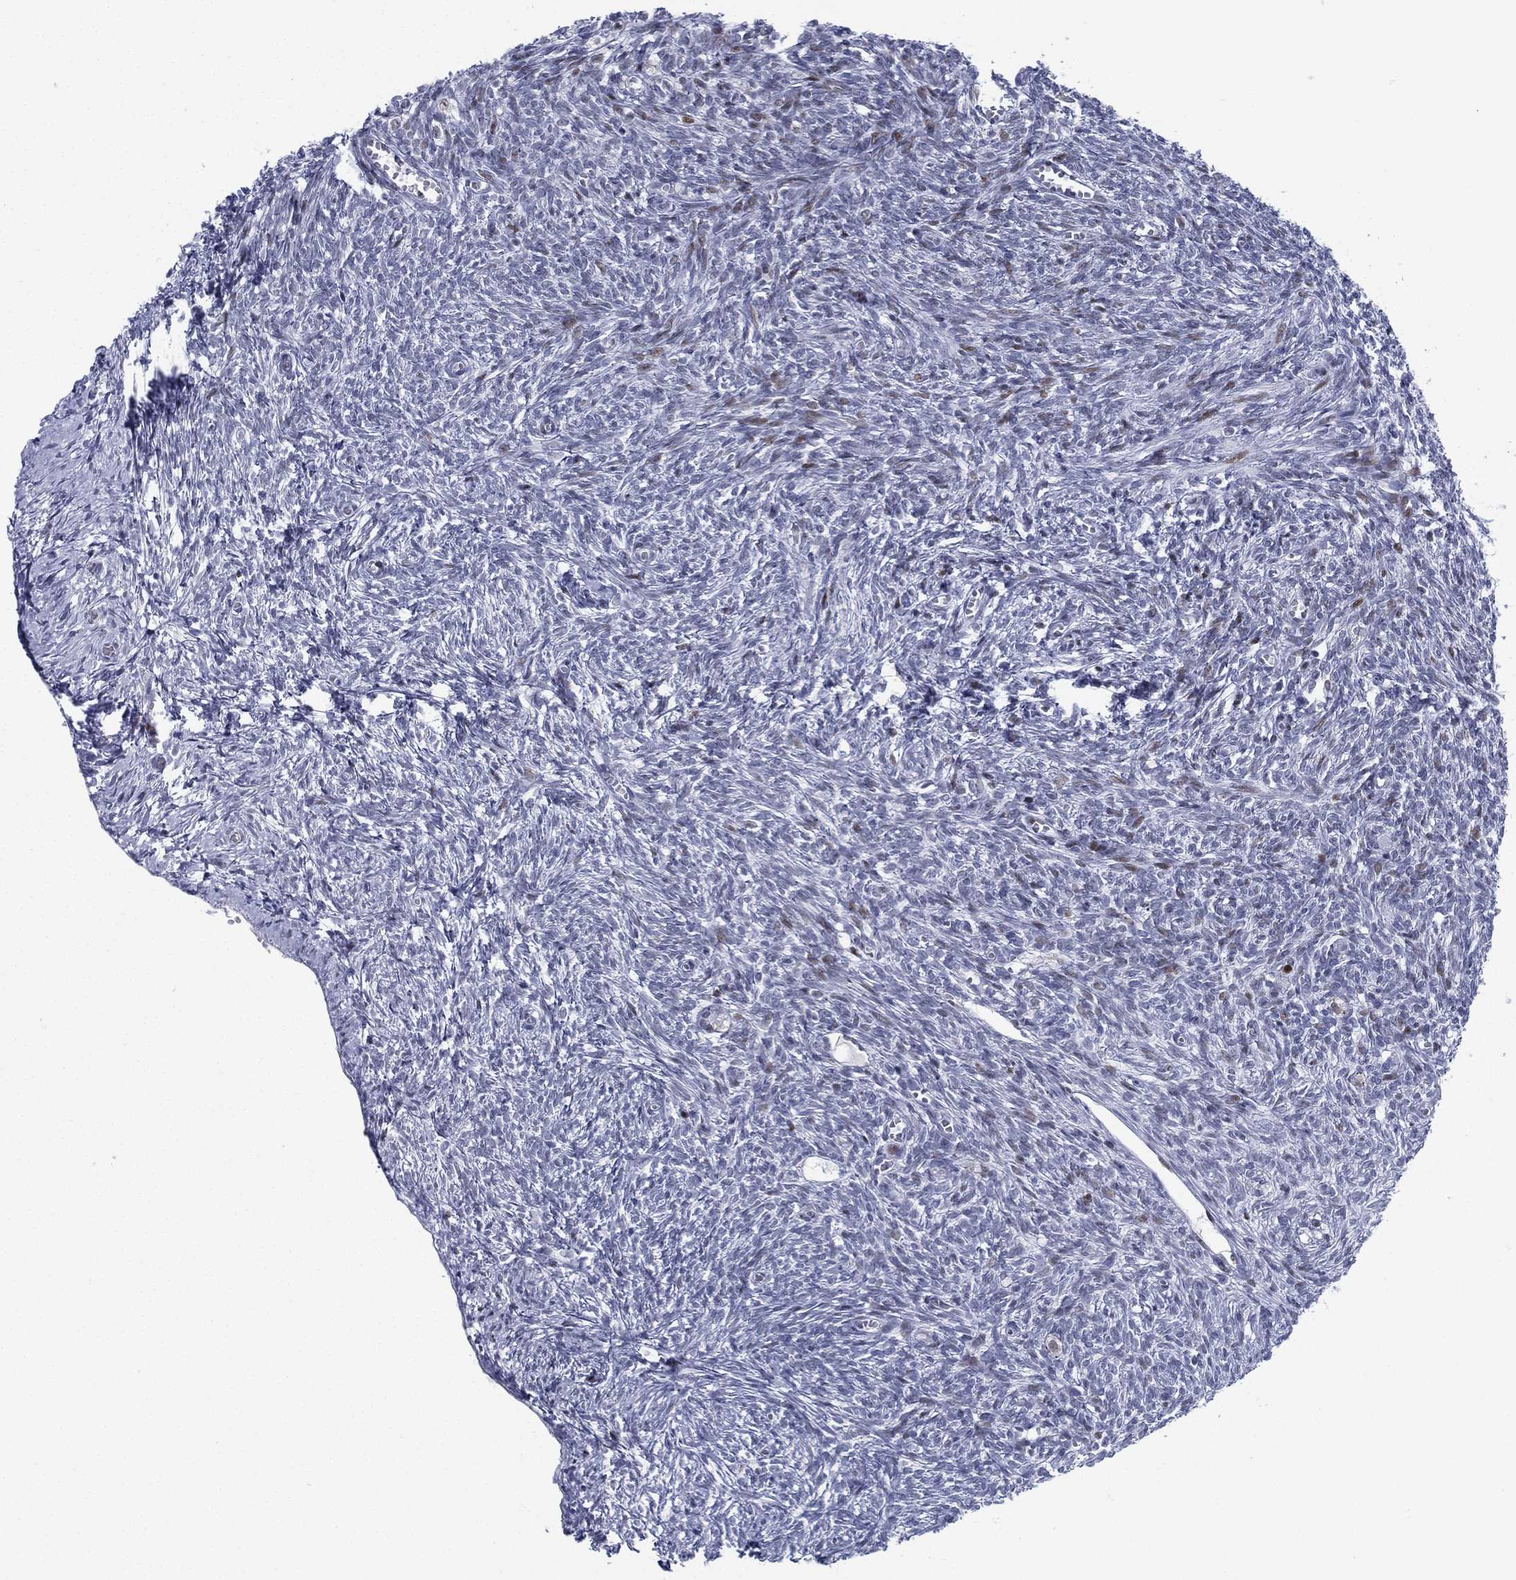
{"staining": {"intensity": "moderate", "quantity": "<25%", "location": "nuclear"}, "tissue": "ovary", "cell_type": "Ovarian stroma cells", "image_type": "normal", "snomed": [{"axis": "morphology", "description": "Normal tissue, NOS"}, {"axis": "topography", "description": "Ovary"}], "caption": "Immunohistochemical staining of benign human ovary shows moderate nuclear protein positivity in approximately <25% of ovarian stroma cells.", "gene": "CYB561D2", "patient": {"sex": "female", "age": 43}}